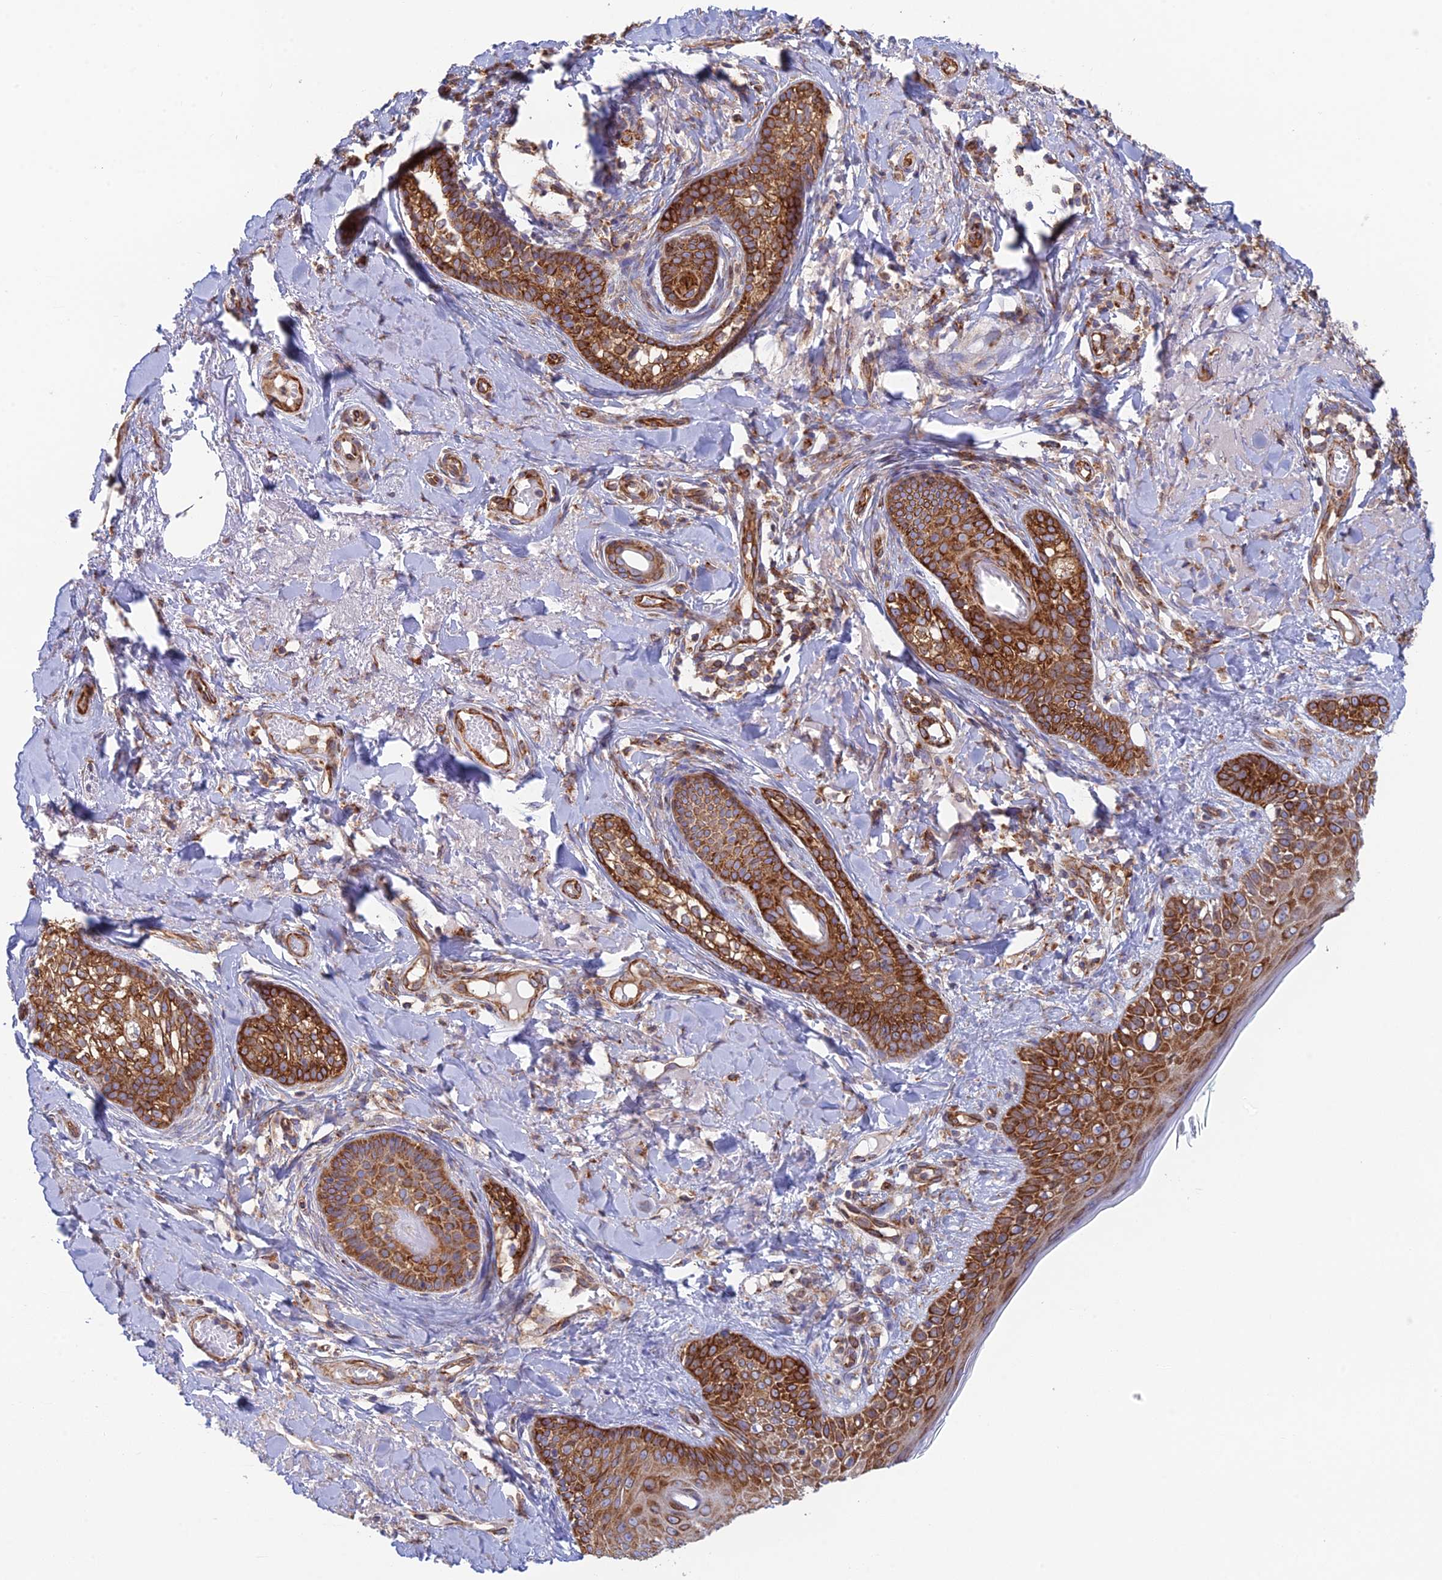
{"staining": {"intensity": "moderate", "quantity": ">75%", "location": "cytoplasmic/membranous"}, "tissue": "skin cancer", "cell_type": "Tumor cells", "image_type": "cancer", "snomed": [{"axis": "morphology", "description": "Basal cell carcinoma"}, {"axis": "topography", "description": "Skin"}], "caption": "Basal cell carcinoma (skin) stained for a protein displays moderate cytoplasmic/membranous positivity in tumor cells. Nuclei are stained in blue.", "gene": "CCDC69", "patient": {"sex": "female", "age": 76}}